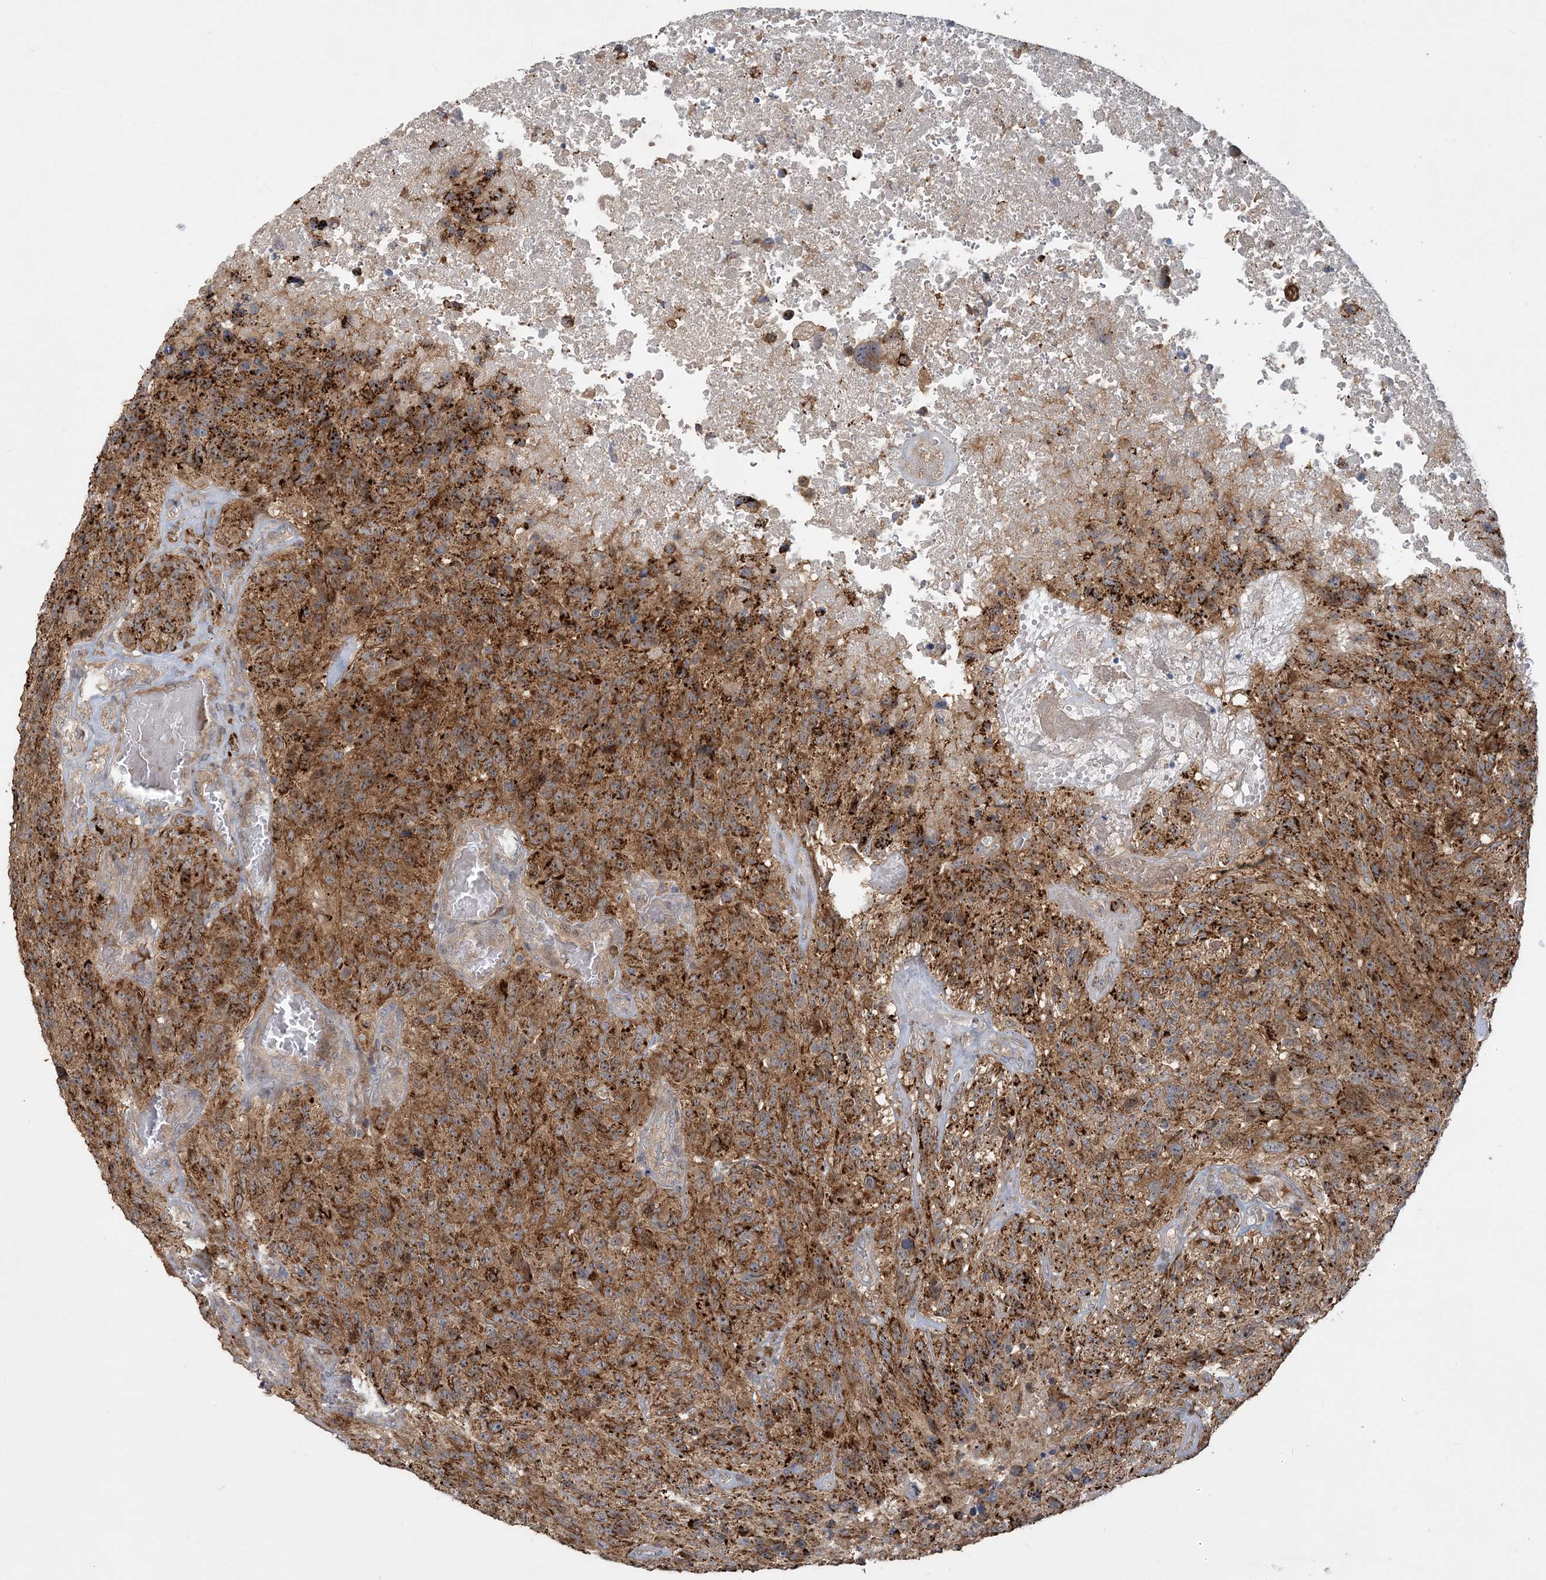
{"staining": {"intensity": "strong", "quantity": ">75%", "location": "cytoplasmic/membranous,nuclear"}, "tissue": "glioma", "cell_type": "Tumor cells", "image_type": "cancer", "snomed": [{"axis": "morphology", "description": "Glioma, malignant, High grade"}, {"axis": "topography", "description": "Brain"}], "caption": "Immunohistochemical staining of malignant glioma (high-grade) shows high levels of strong cytoplasmic/membranous and nuclear protein positivity in approximately >75% of tumor cells.", "gene": "TRAIP", "patient": {"sex": "male", "age": 69}}